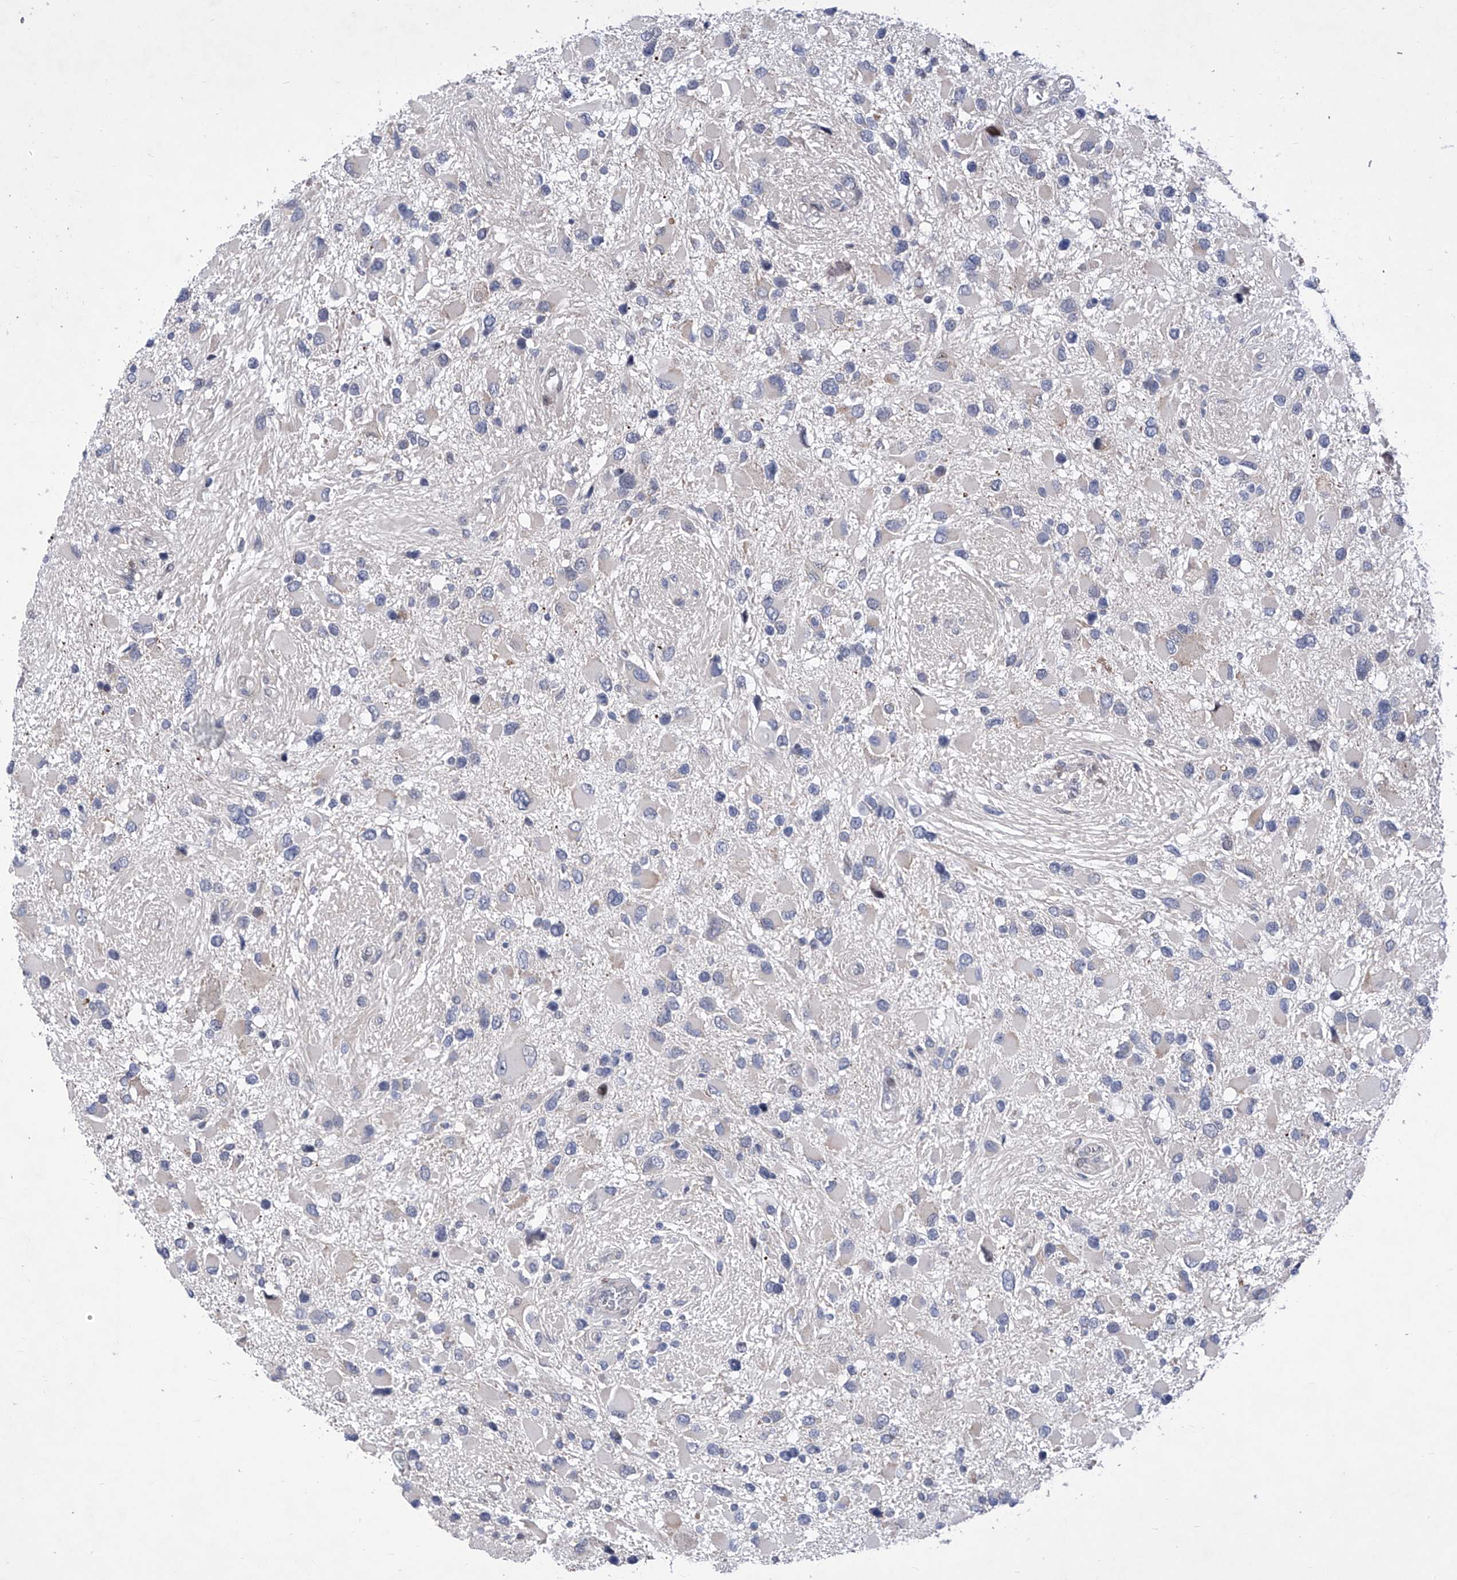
{"staining": {"intensity": "negative", "quantity": "none", "location": "none"}, "tissue": "glioma", "cell_type": "Tumor cells", "image_type": "cancer", "snomed": [{"axis": "morphology", "description": "Glioma, malignant, High grade"}, {"axis": "topography", "description": "Brain"}], "caption": "Malignant glioma (high-grade) stained for a protein using immunohistochemistry exhibits no staining tumor cells.", "gene": "NUFIP1", "patient": {"sex": "male", "age": 53}}